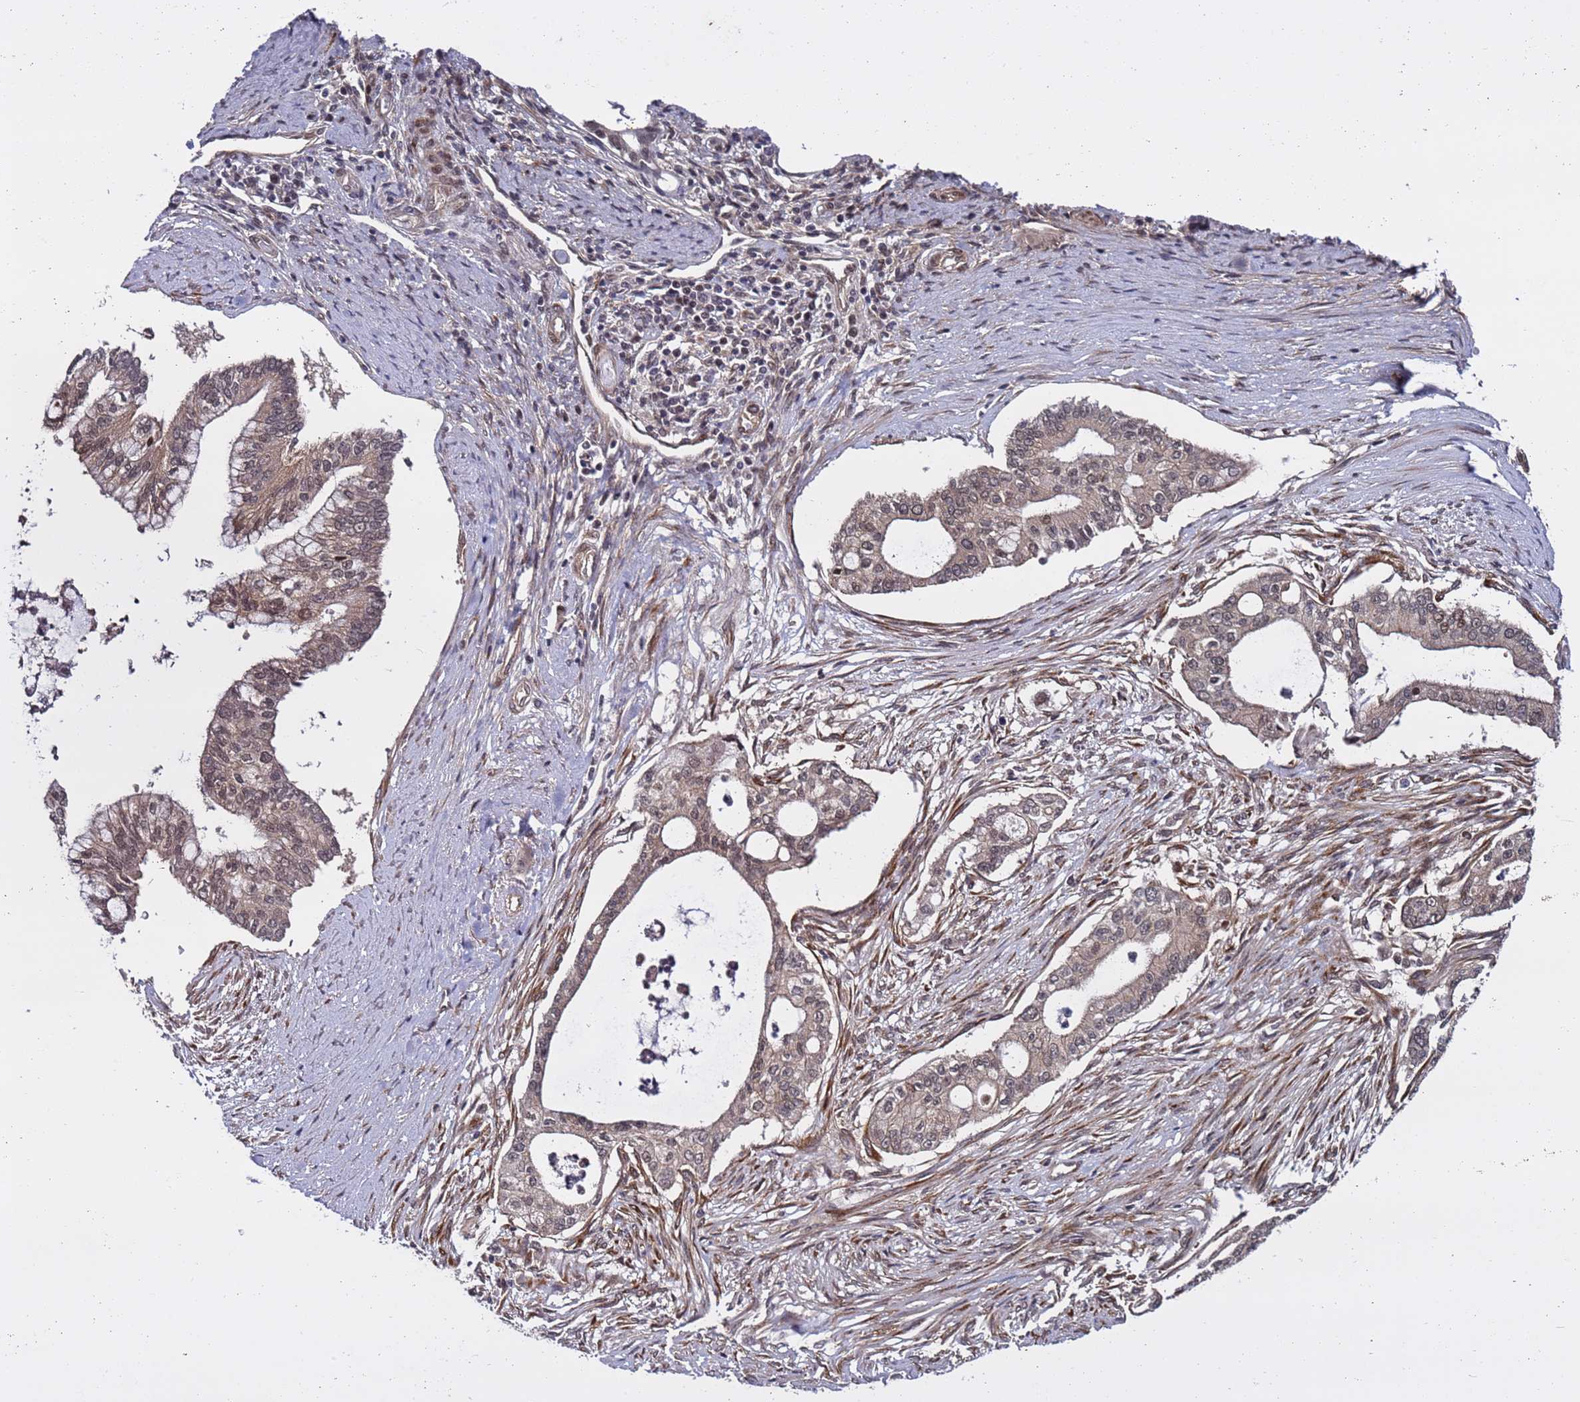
{"staining": {"intensity": "weak", "quantity": ">75%", "location": "cytoplasmic/membranous,nuclear"}, "tissue": "pancreatic cancer", "cell_type": "Tumor cells", "image_type": "cancer", "snomed": [{"axis": "morphology", "description": "Adenocarcinoma, NOS"}, {"axis": "topography", "description": "Pancreas"}], "caption": "Adenocarcinoma (pancreatic) stained with a protein marker displays weak staining in tumor cells.", "gene": "POLR2D", "patient": {"sex": "male", "age": 46}}